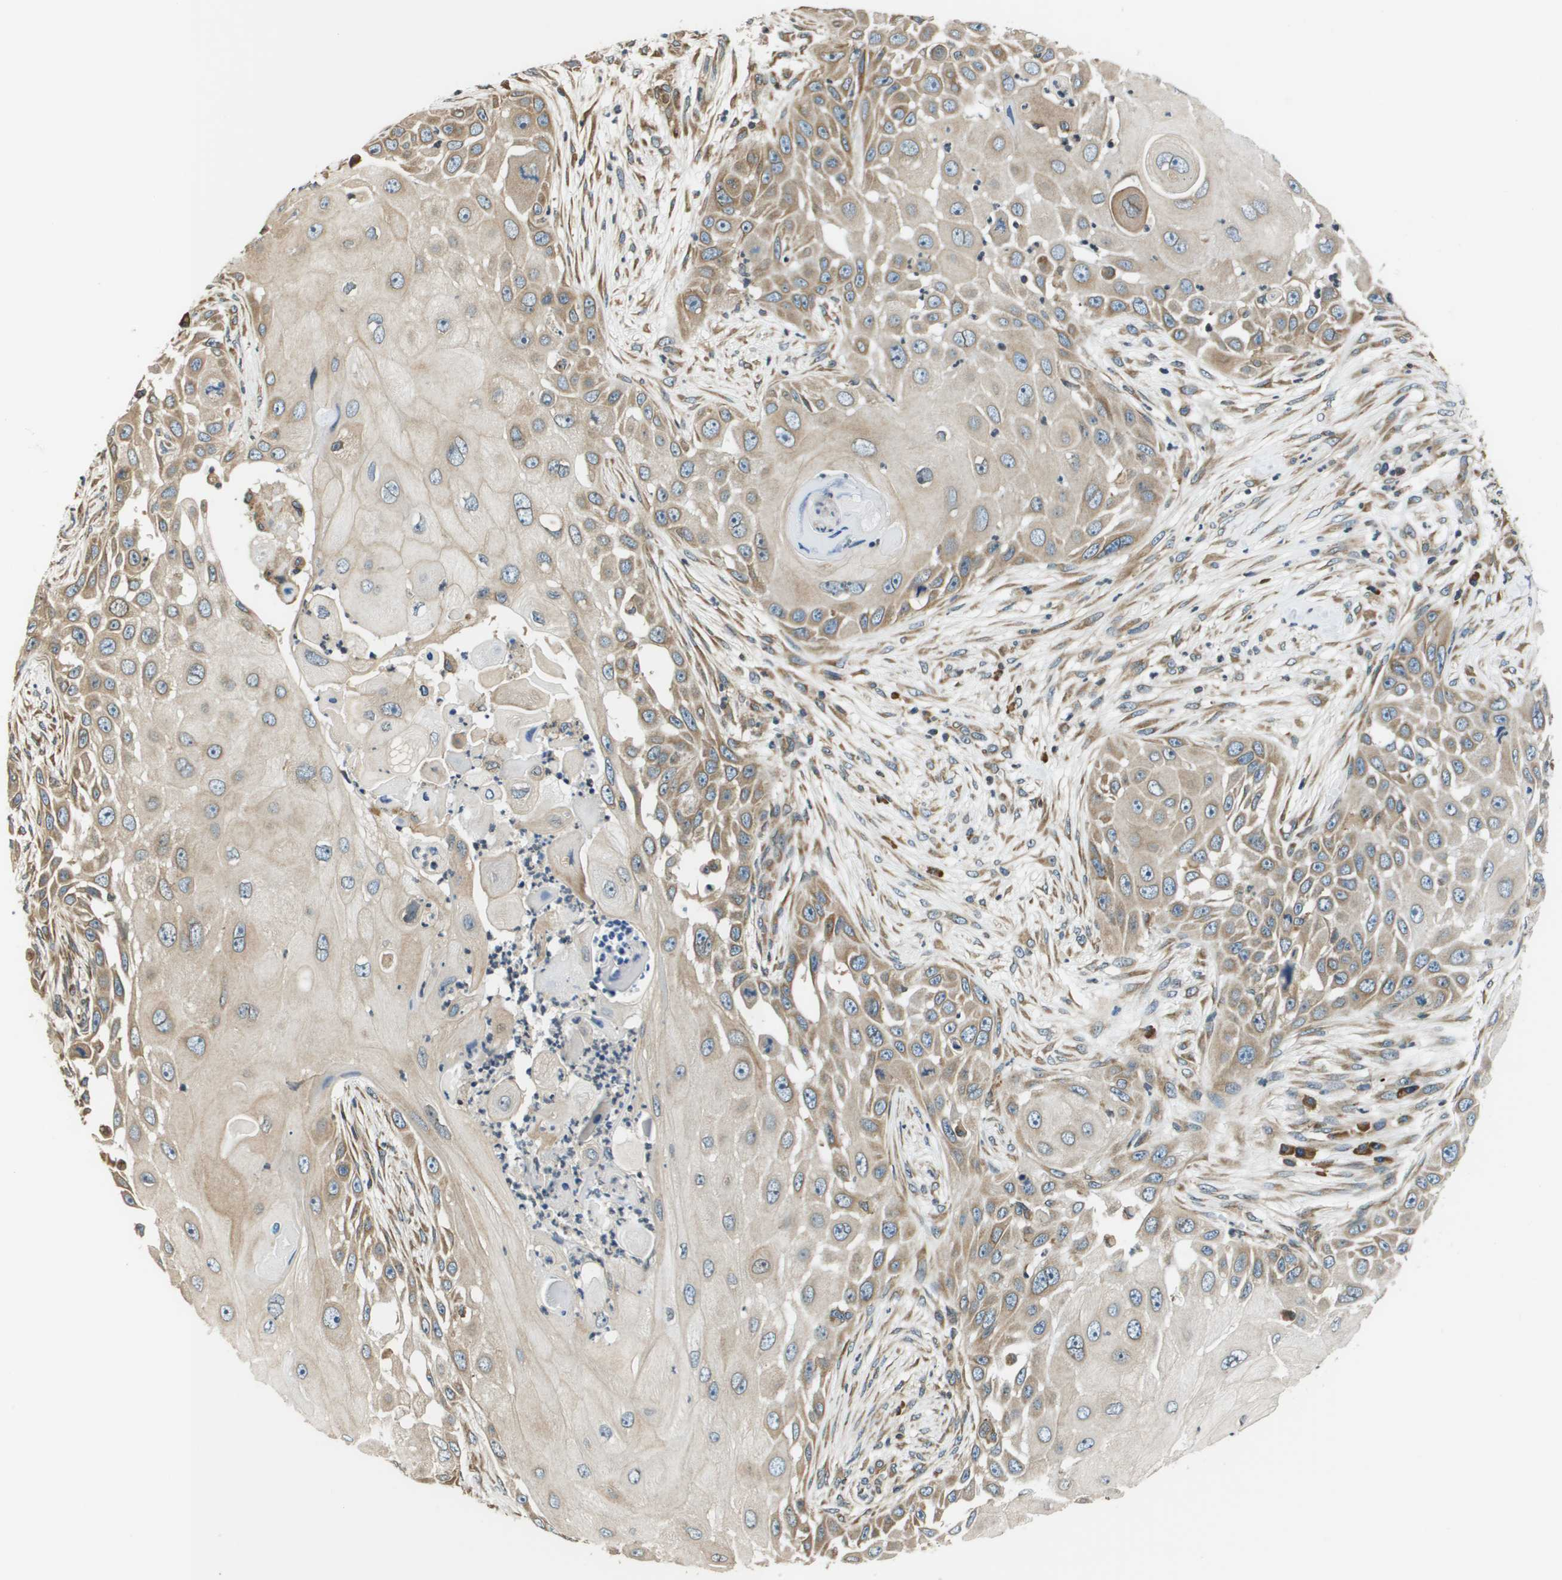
{"staining": {"intensity": "moderate", "quantity": "25%-75%", "location": "cytoplasmic/membranous"}, "tissue": "skin cancer", "cell_type": "Tumor cells", "image_type": "cancer", "snomed": [{"axis": "morphology", "description": "Squamous cell carcinoma, NOS"}, {"axis": "topography", "description": "Skin"}], "caption": "Immunohistochemical staining of human skin cancer reveals moderate cytoplasmic/membranous protein positivity in approximately 25%-75% of tumor cells.", "gene": "SEC62", "patient": {"sex": "female", "age": 44}}